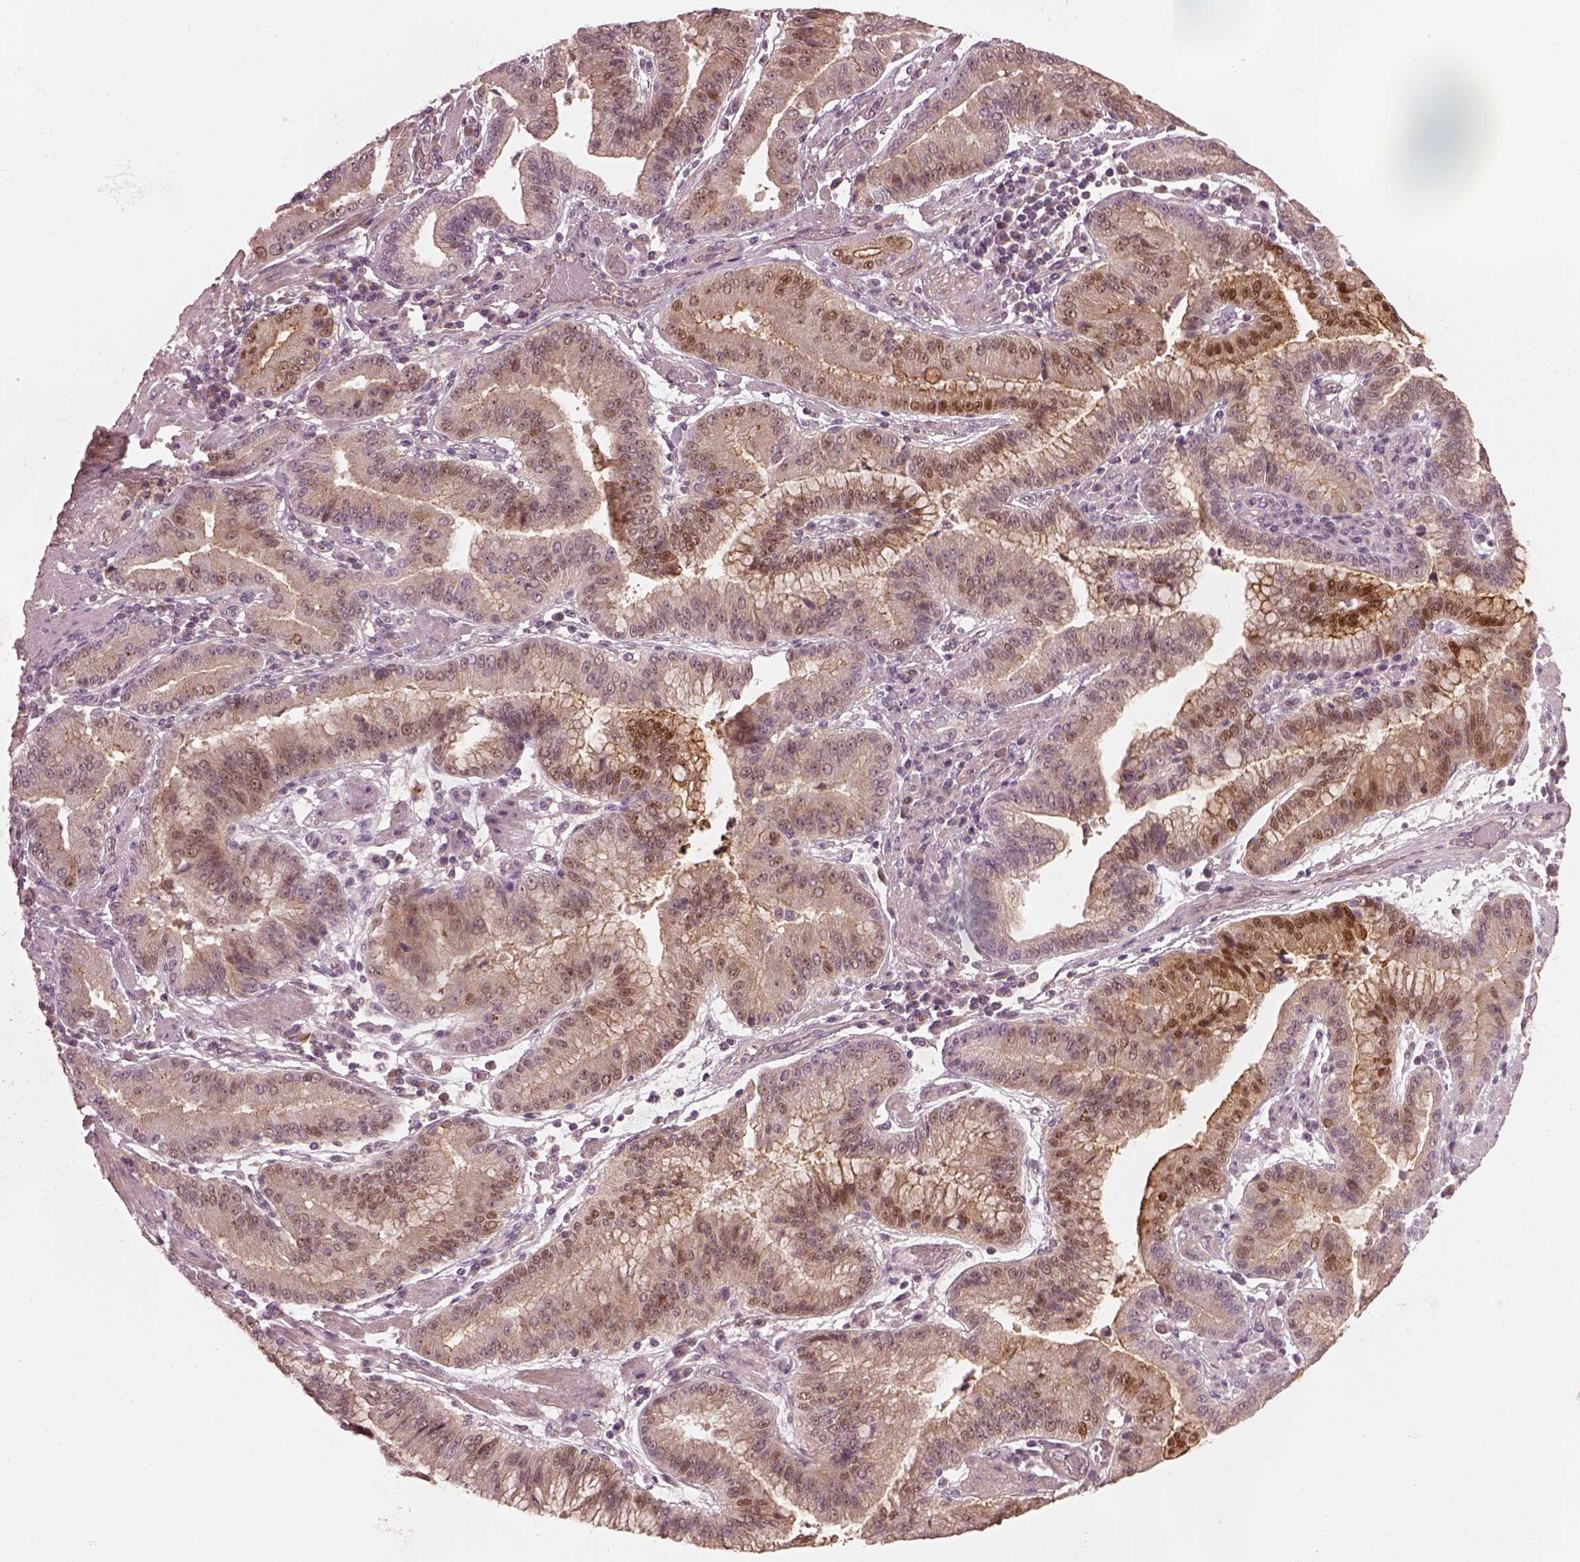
{"staining": {"intensity": "moderate", "quantity": "<25%", "location": "cytoplasmic/membranous,nuclear"}, "tissue": "stomach cancer", "cell_type": "Tumor cells", "image_type": "cancer", "snomed": [{"axis": "morphology", "description": "Adenocarcinoma, NOS"}, {"axis": "topography", "description": "Stomach"}], "caption": "Moderate cytoplasmic/membranous and nuclear expression is present in approximately <25% of tumor cells in stomach cancer (adenocarcinoma).", "gene": "SDCBP2", "patient": {"sex": "male", "age": 83}}